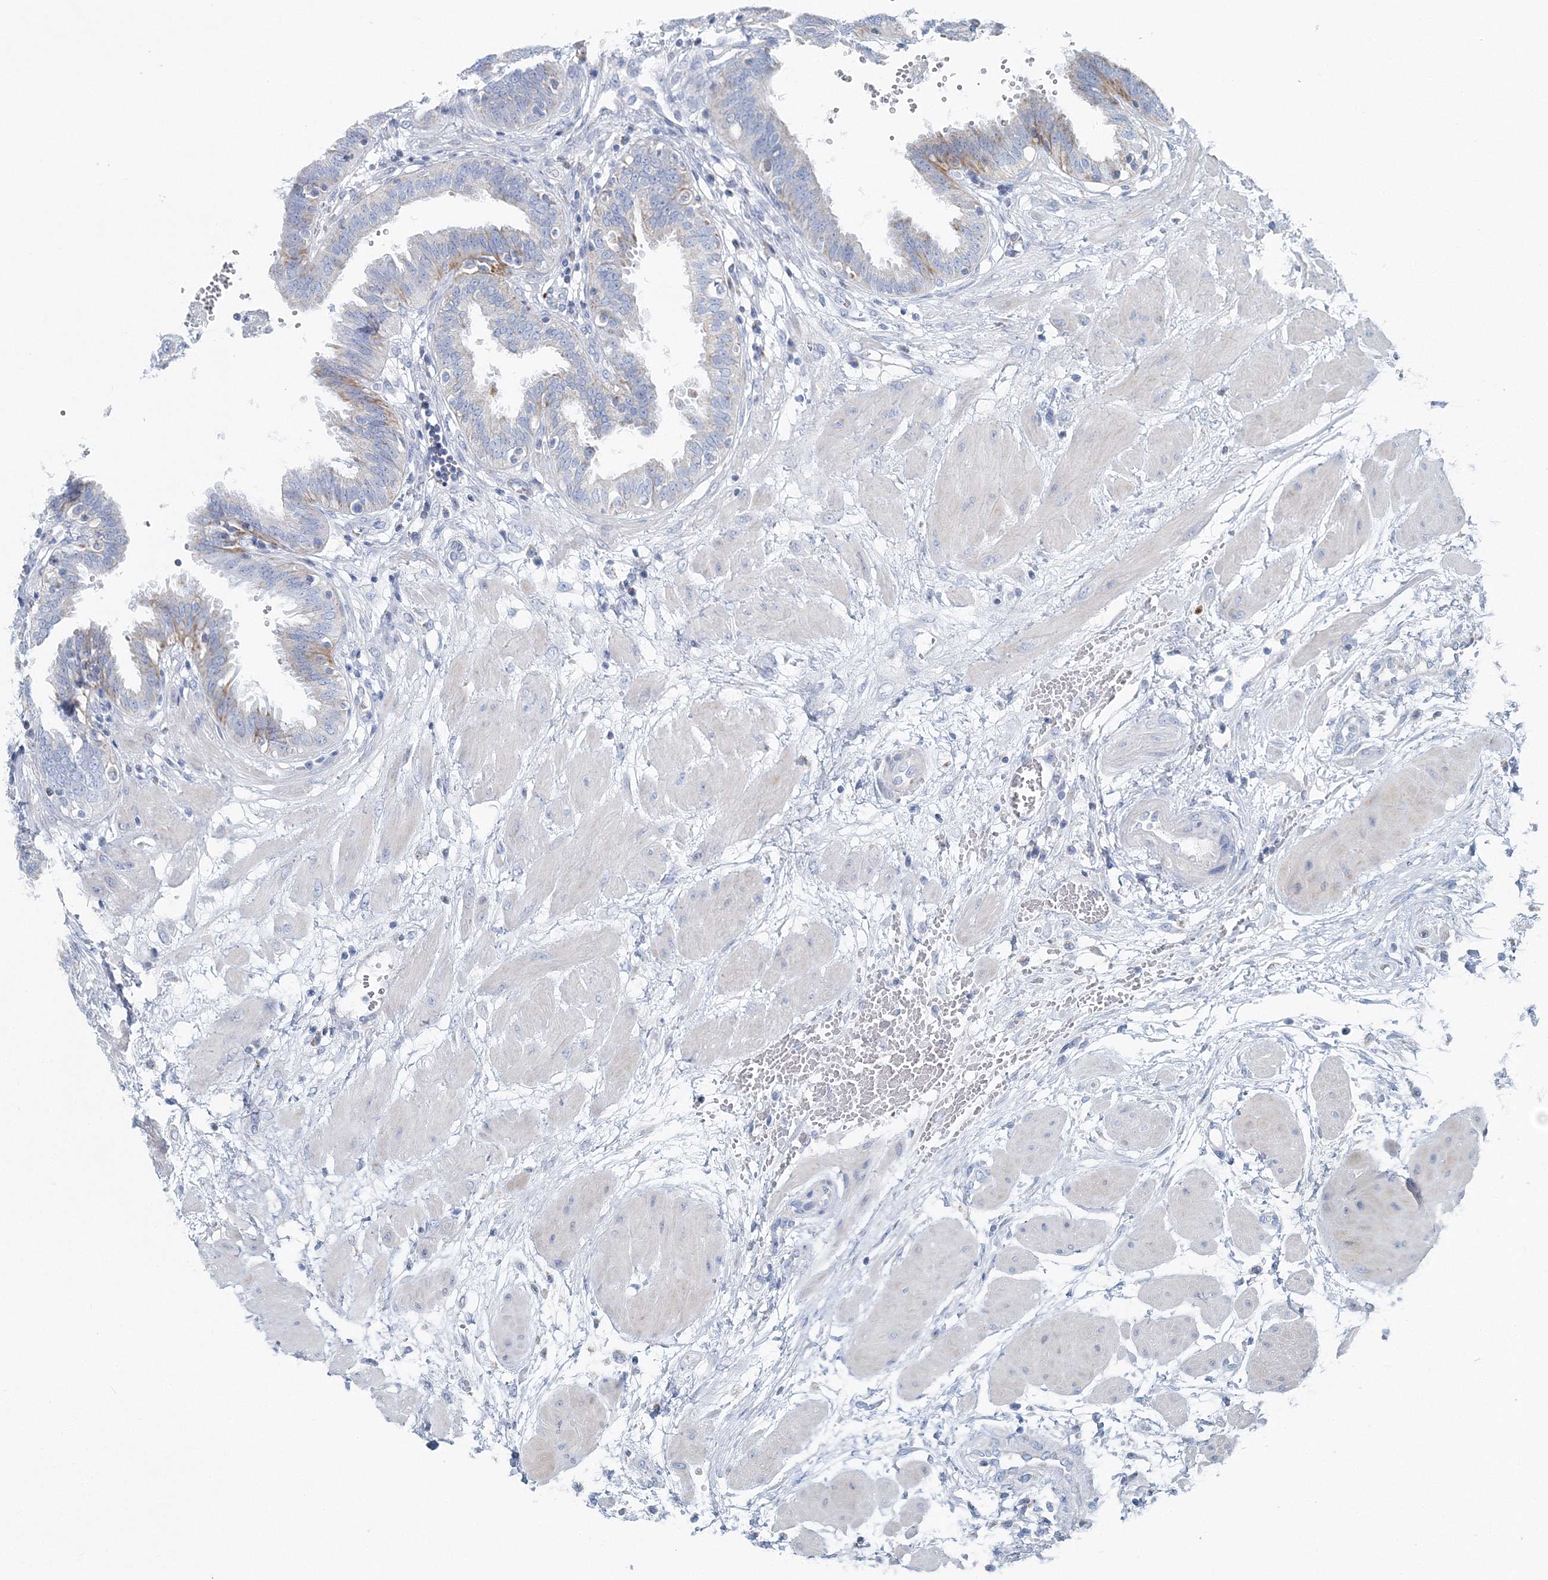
{"staining": {"intensity": "moderate", "quantity": "<25%", "location": "cytoplasmic/membranous"}, "tissue": "fallopian tube", "cell_type": "Glandular cells", "image_type": "normal", "snomed": [{"axis": "morphology", "description": "Normal tissue, NOS"}, {"axis": "topography", "description": "Fallopian tube"}, {"axis": "topography", "description": "Placenta"}], "caption": "Brown immunohistochemical staining in benign human fallopian tube exhibits moderate cytoplasmic/membranous staining in approximately <25% of glandular cells. The staining was performed using DAB to visualize the protein expression in brown, while the nuclei were stained in blue with hematoxylin (Magnification: 20x).", "gene": "GABARAPL2", "patient": {"sex": "female", "age": 32}}